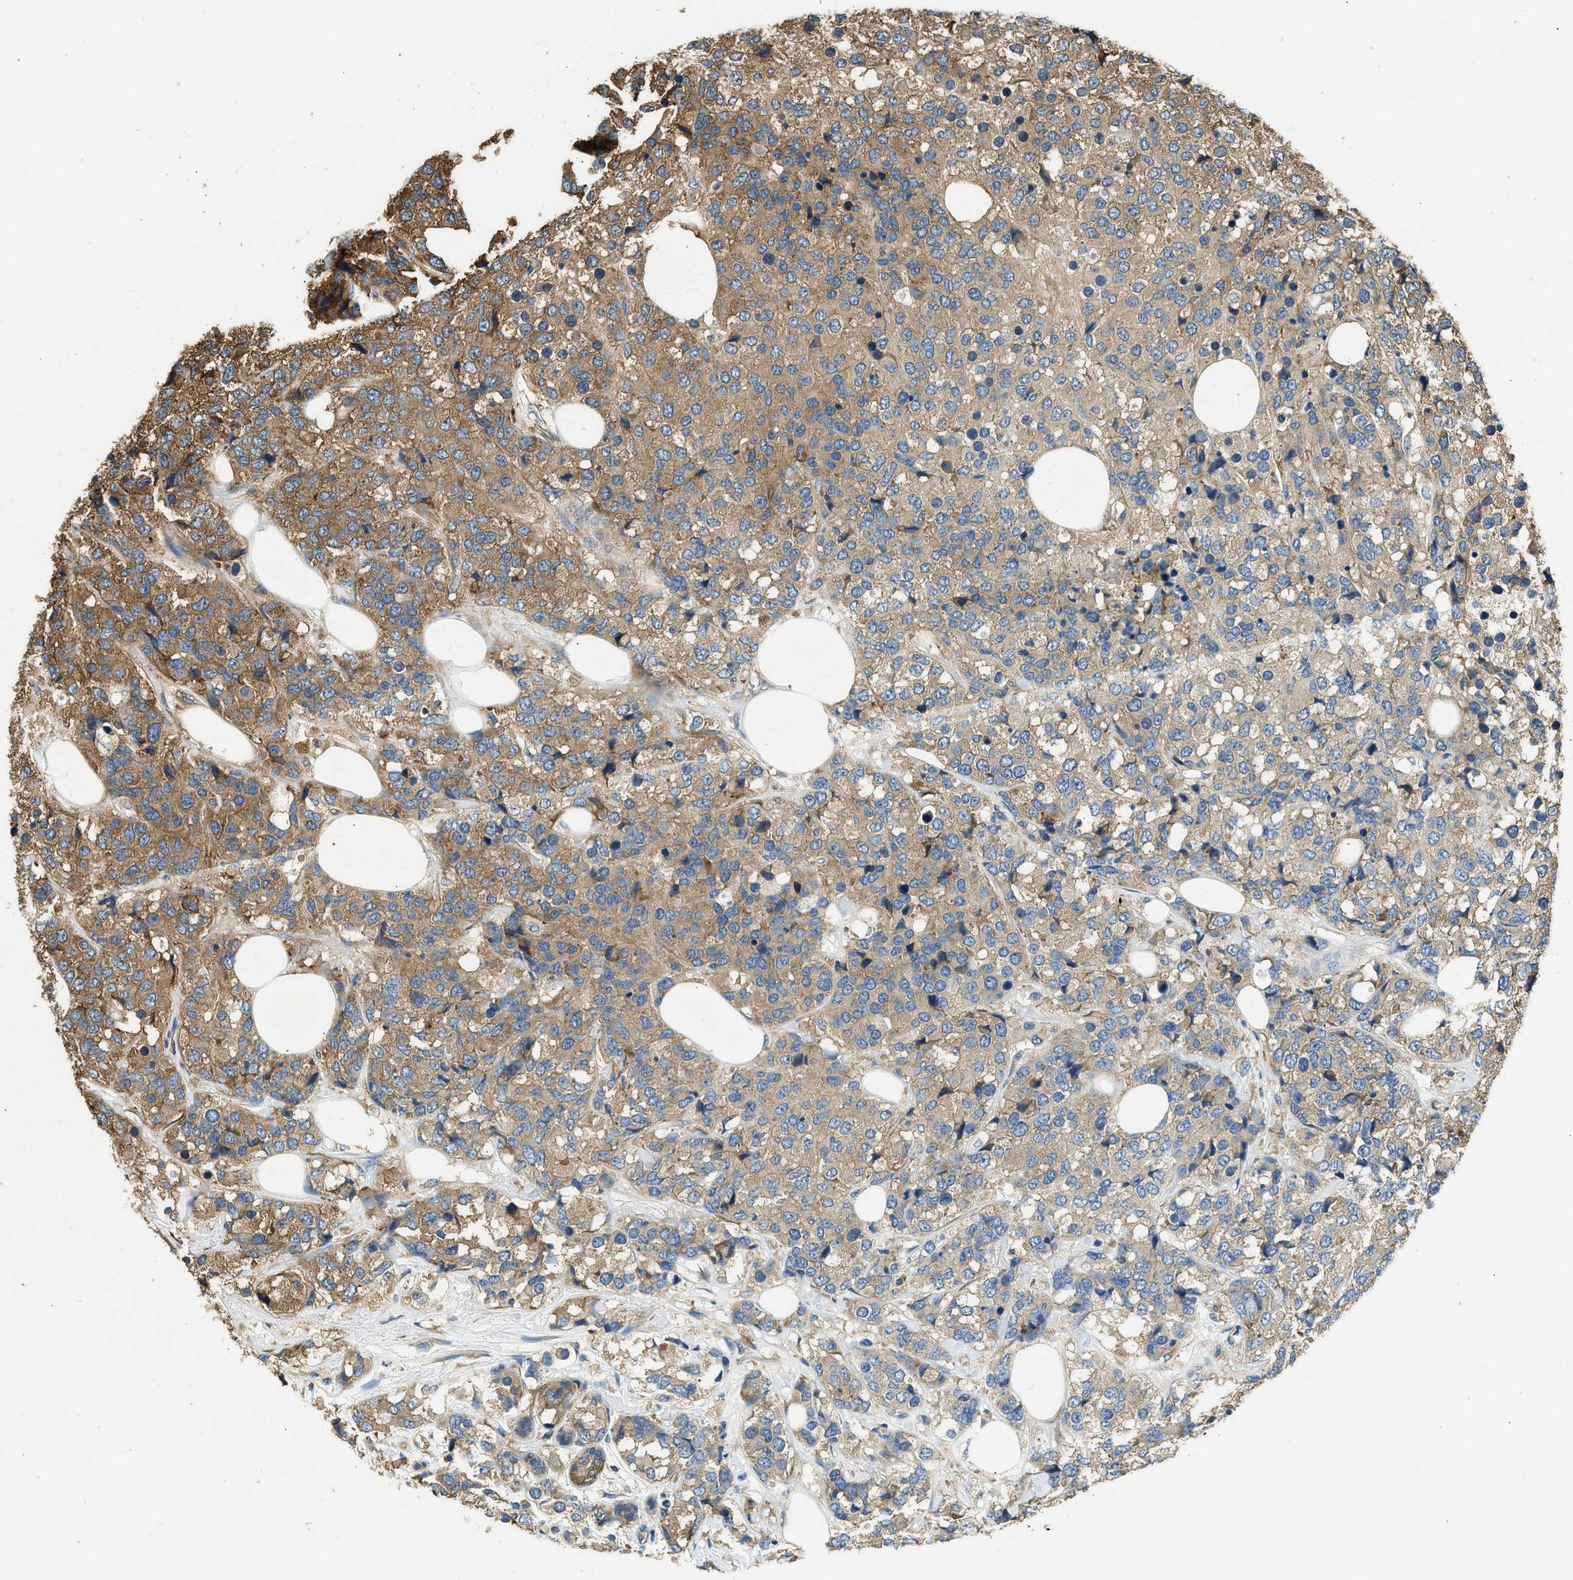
{"staining": {"intensity": "moderate", "quantity": ">75%", "location": "cytoplasmic/membranous"}, "tissue": "breast cancer", "cell_type": "Tumor cells", "image_type": "cancer", "snomed": [{"axis": "morphology", "description": "Lobular carcinoma"}, {"axis": "topography", "description": "Breast"}], "caption": "This is a photomicrograph of IHC staining of breast lobular carcinoma, which shows moderate expression in the cytoplasmic/membranous of tumor cells.", "gene": "SLC36A4", "patient": {"sex": "female", "age": 59}}